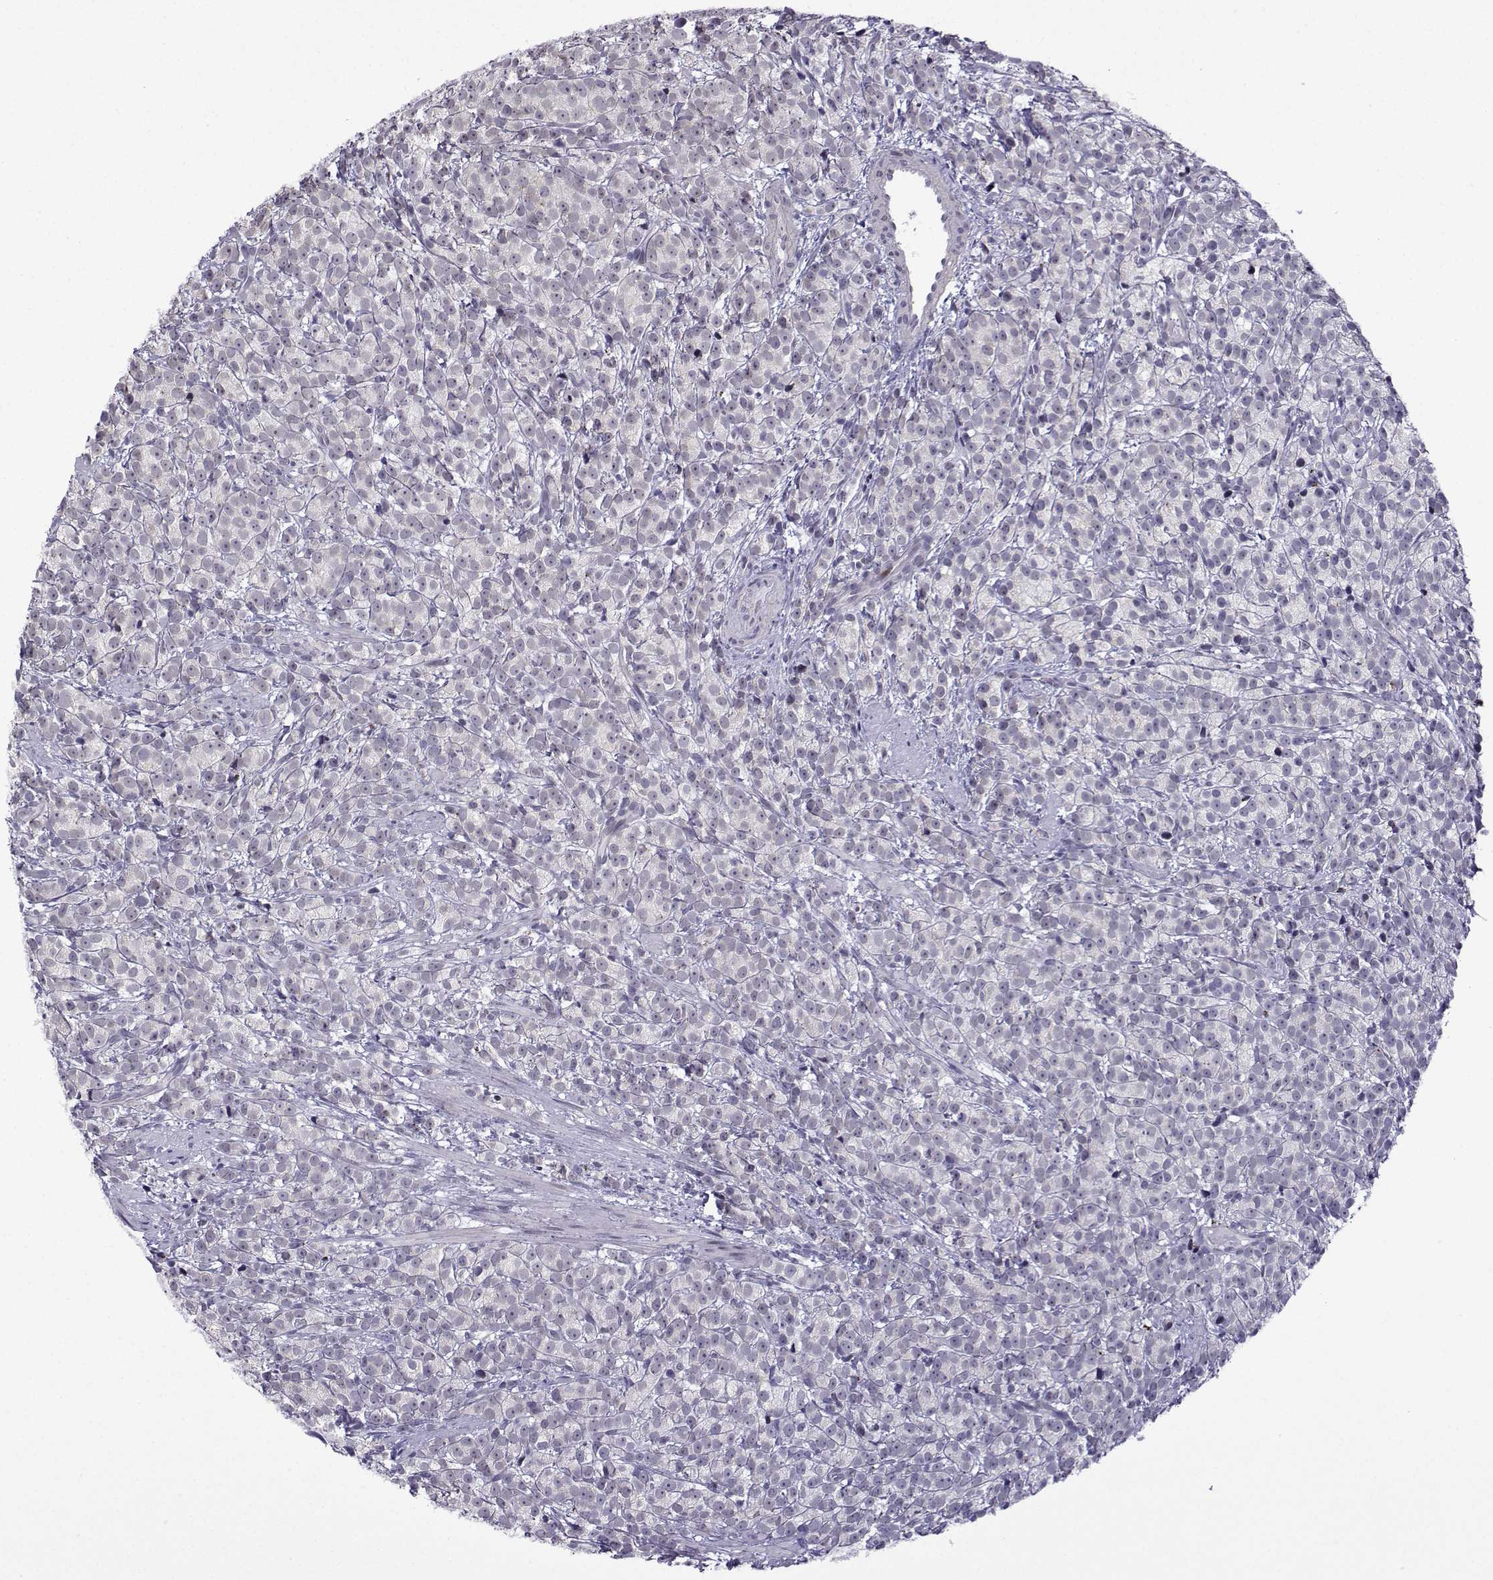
{"staining": {"intensity": "negative", "quantity": "none", "location": "none"}, "tissue": "prostate cancer", "cell_type": "Tumor cells", "image_type": "cancer", "snomed": [{"axis": "morphology", "description": "Adenocarcinoma, High grade"}, {"axis": "topography", "description": "Prostate"}], "caption": "This photomicrograph is of prostate cancer (adenocarcinoma (high-grade)) stained with immunohistochemistry (IHC) to label a protein in brown with the nuclei are counter-stained blue. There is no expression in tumor cells.", "gene": "FGF3", "patient": {"sex": "male", "age": 53}}